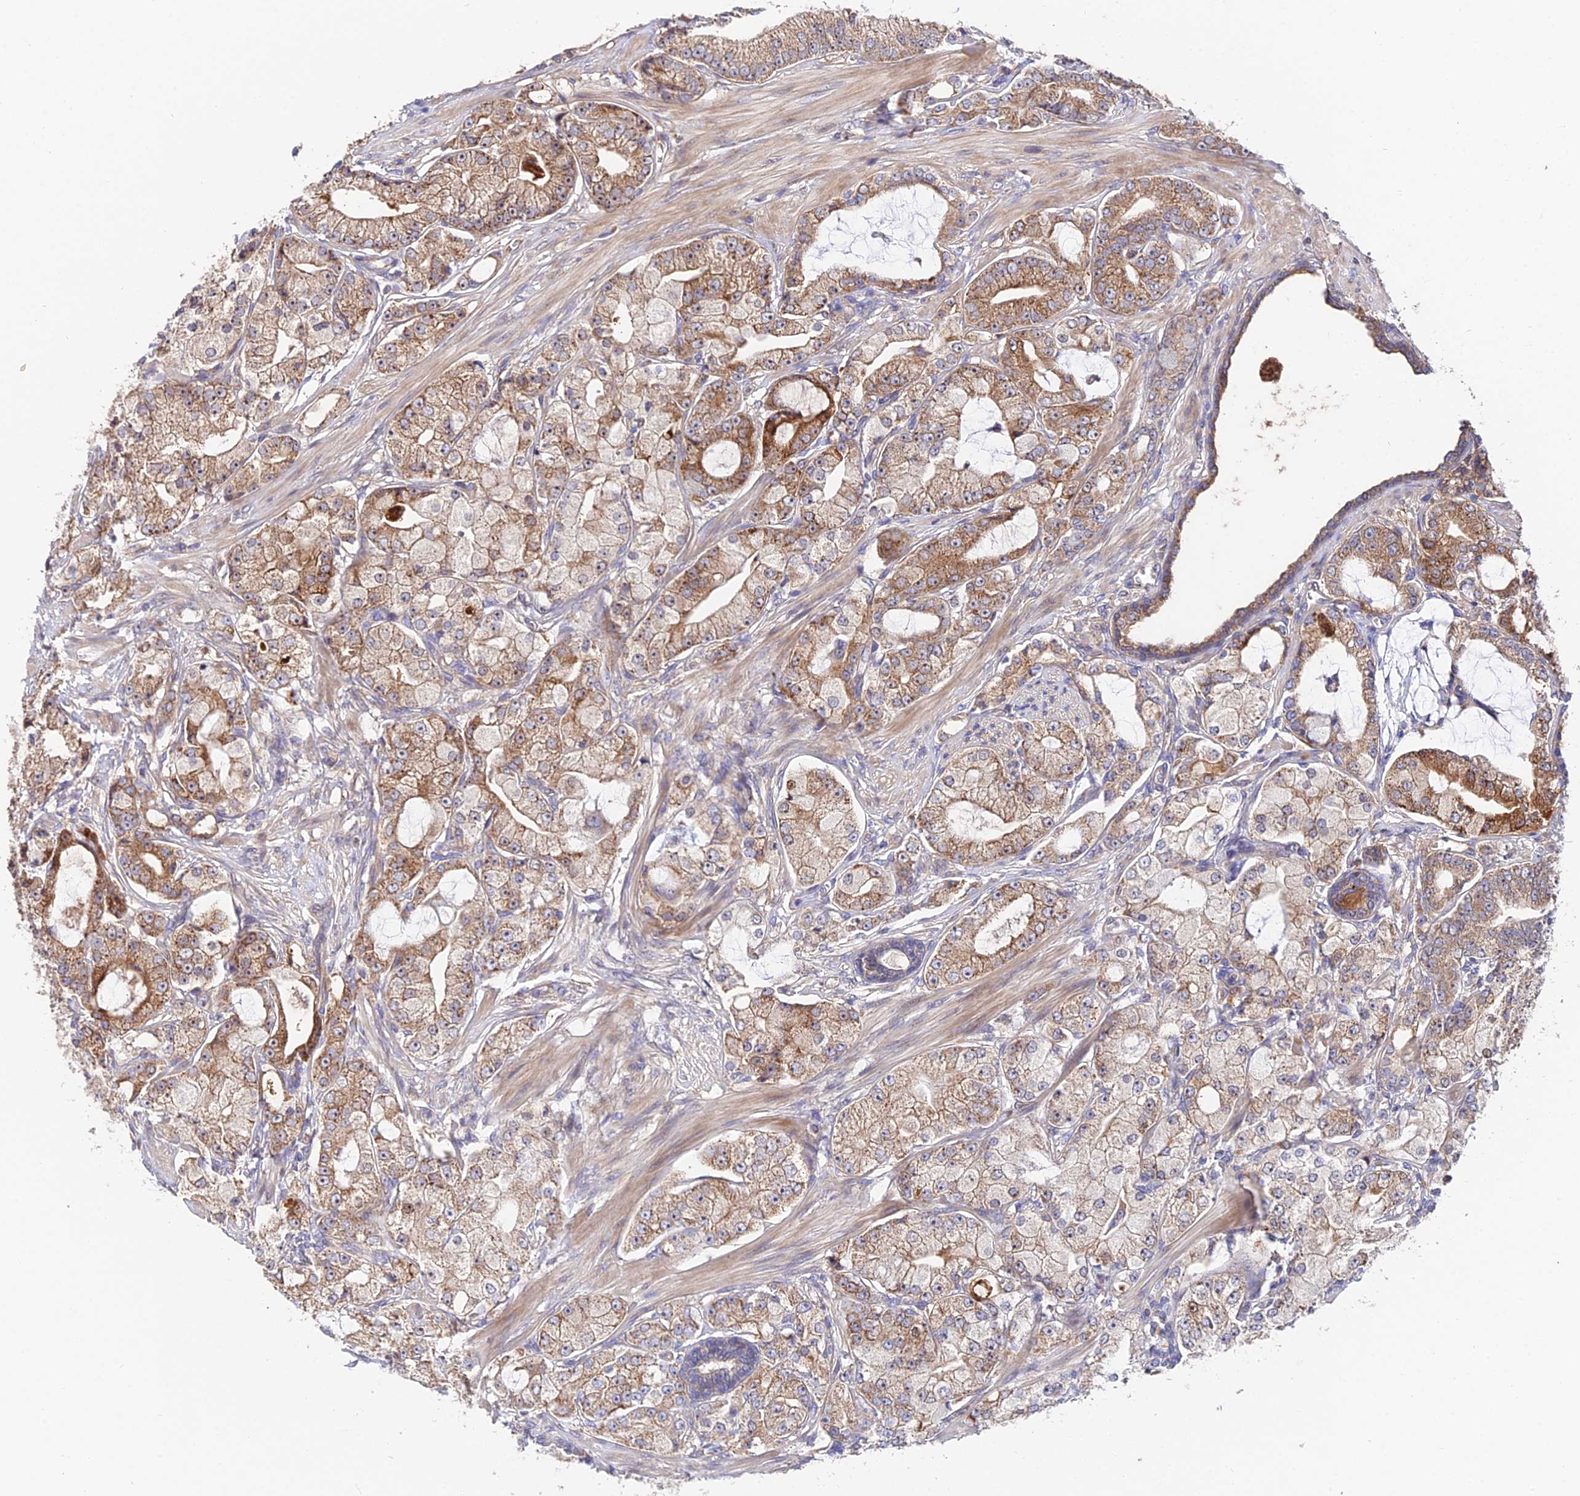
{"staining": {"intensity": "moderate", "quantity": ">75%", "location": "cytoplasmic/membranous"}, "tissue": "prostate cancer", "cell_type": "Tumor cells", "image_type": "cancer", "snomed": [{"axis": "morphology", "description": "Adenocarcinoma, High grade"}, {"axis": "topography", "description": "Prostate"}], "caption": "Brown immunohistochemical staining in human high-grade adenocarcinoma (prostate) exhibits moderate cytoplasmic/membranous positivity in about >75% of tumor cells.", "gene": "CDC37L1", "patient": {"sex": "male", "age": 71}}